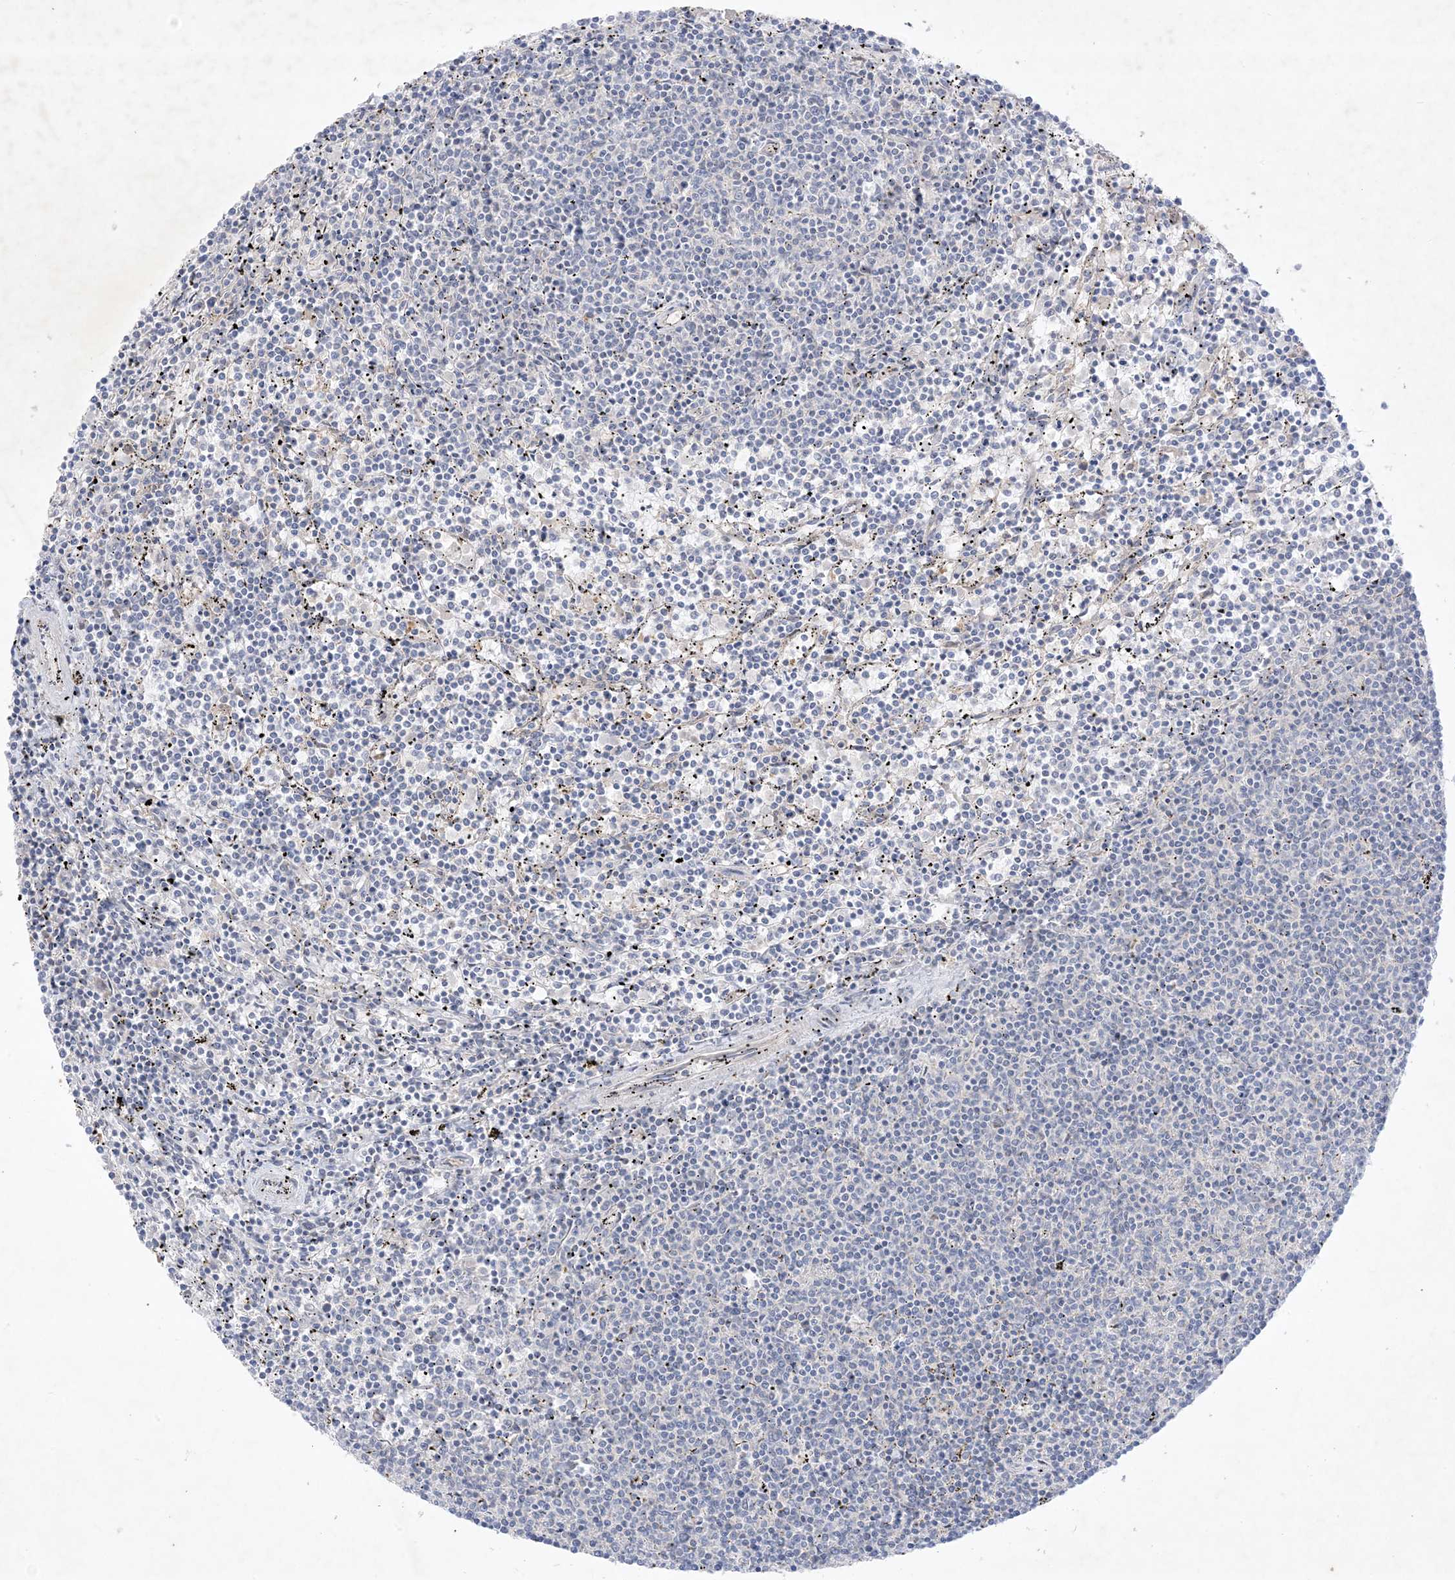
{"staining": {"intensity": "negative", "quantity": "none", "location": "none"}, "tissue": "lymphoma", "cell_type": "Tumor cells", "image_type": "cancer", "snomed": [{"axis": "morphology", "description": "Malignant lymphoma, non-Hodgkin's type, Low grade"}, {"axis": "topography", "description": "Spleen"}], "caption": "An image of low-grade malignant lymphoma, non-Hodgkin's type stained for a protein demonstrates no brown staining in tumor cells.", "gene": "PLEKHA3", "patient": {"sex": "female", "age": 50}}